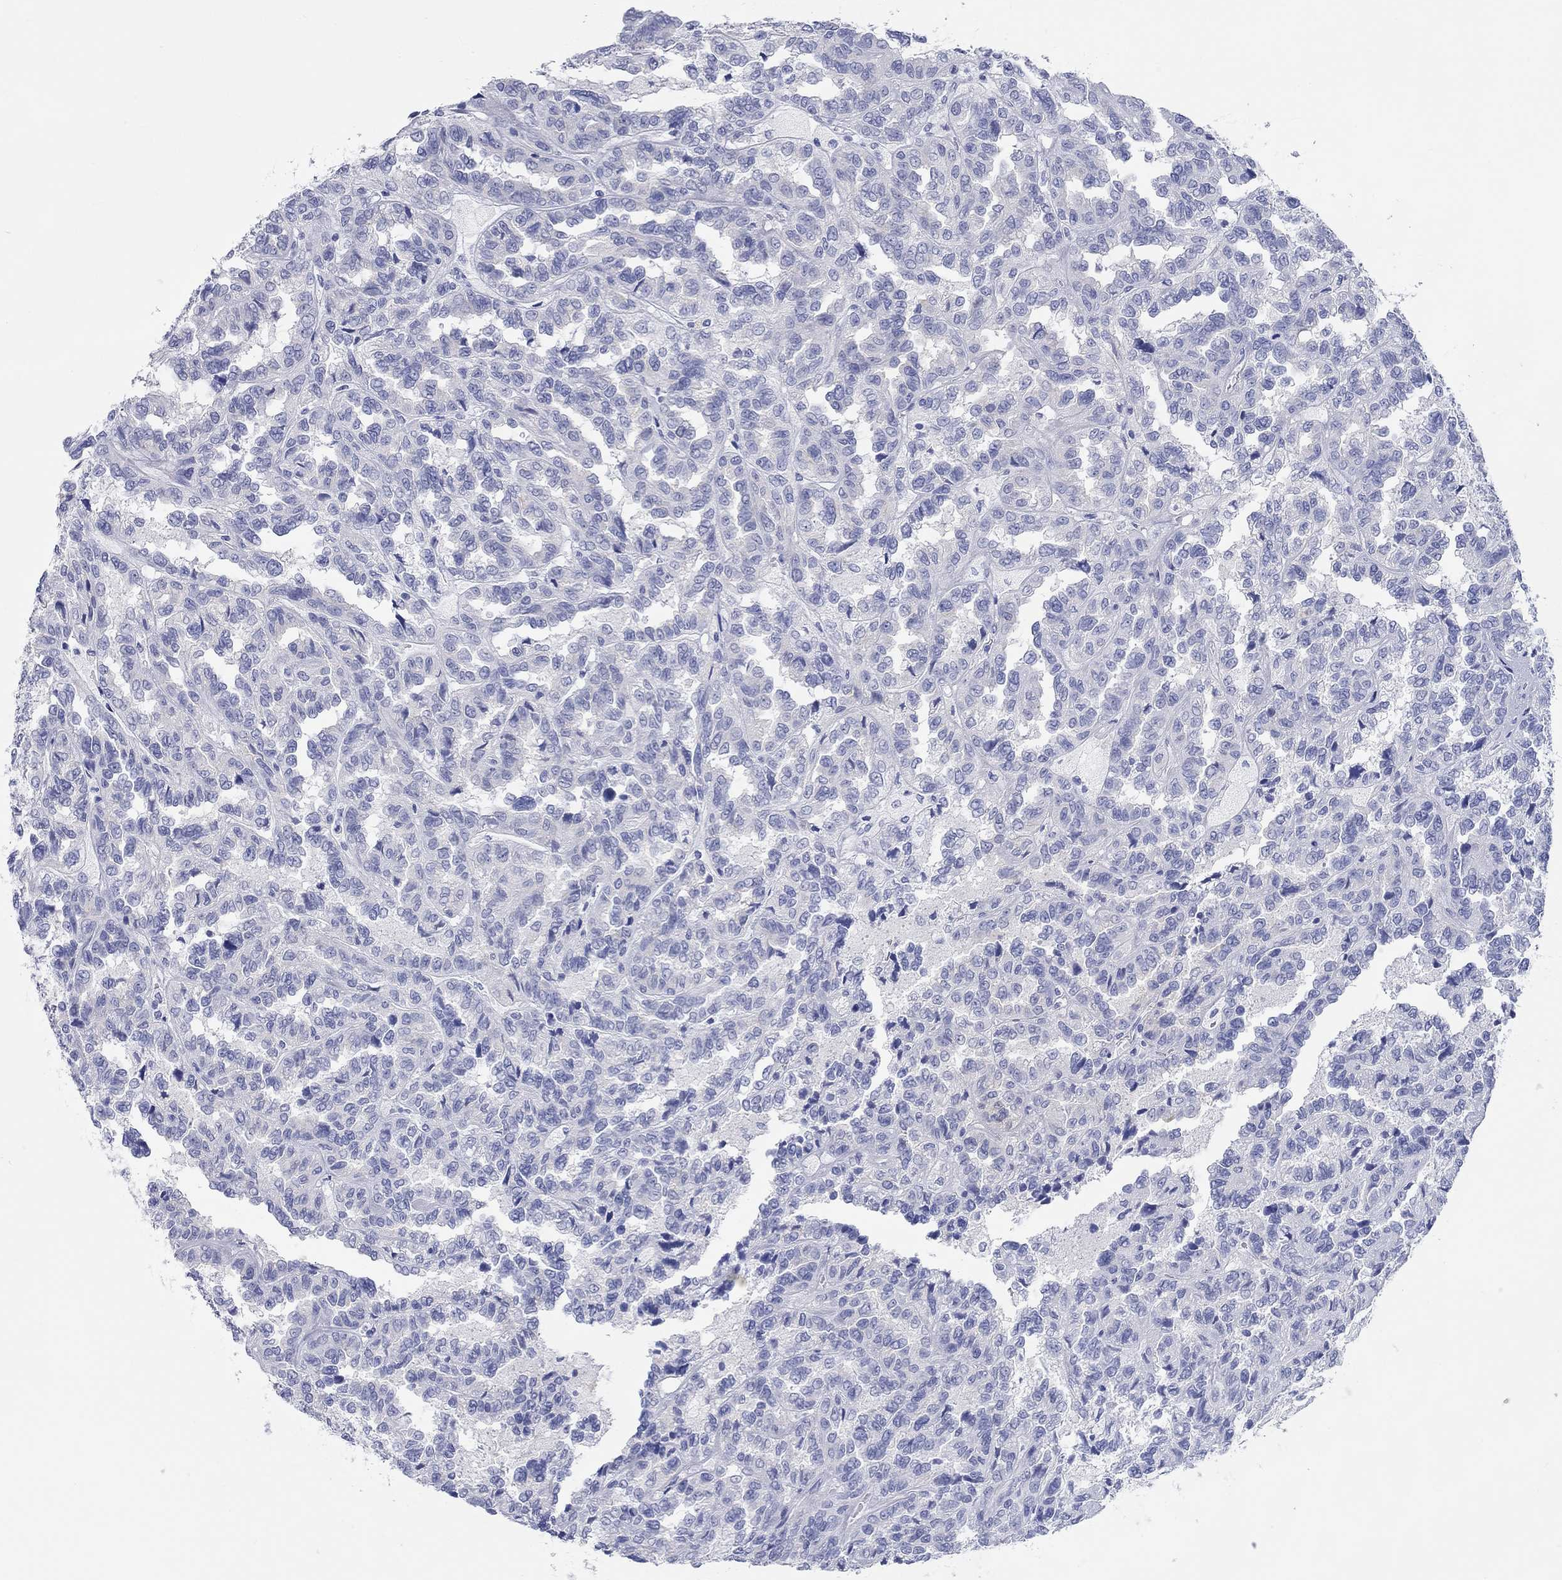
{"staining": {"intensity": "negative", "quantity": "none", "location": "none"}, "tissue": "renal cancer", "cell_type": "Tumor cells", "image_type": "cancer", "snomed": [{"axis": "morphology", "description": "Adenocarcinoma, NOS"}, {"axis": "topography", "description": "Kidney"}], "caption": "Immunohistochemical staining of renal cancer demonstrates no significant positivity in tumor cells.", "gene": "SPATA9", "patient": {"sex": "male", "age": 79}}